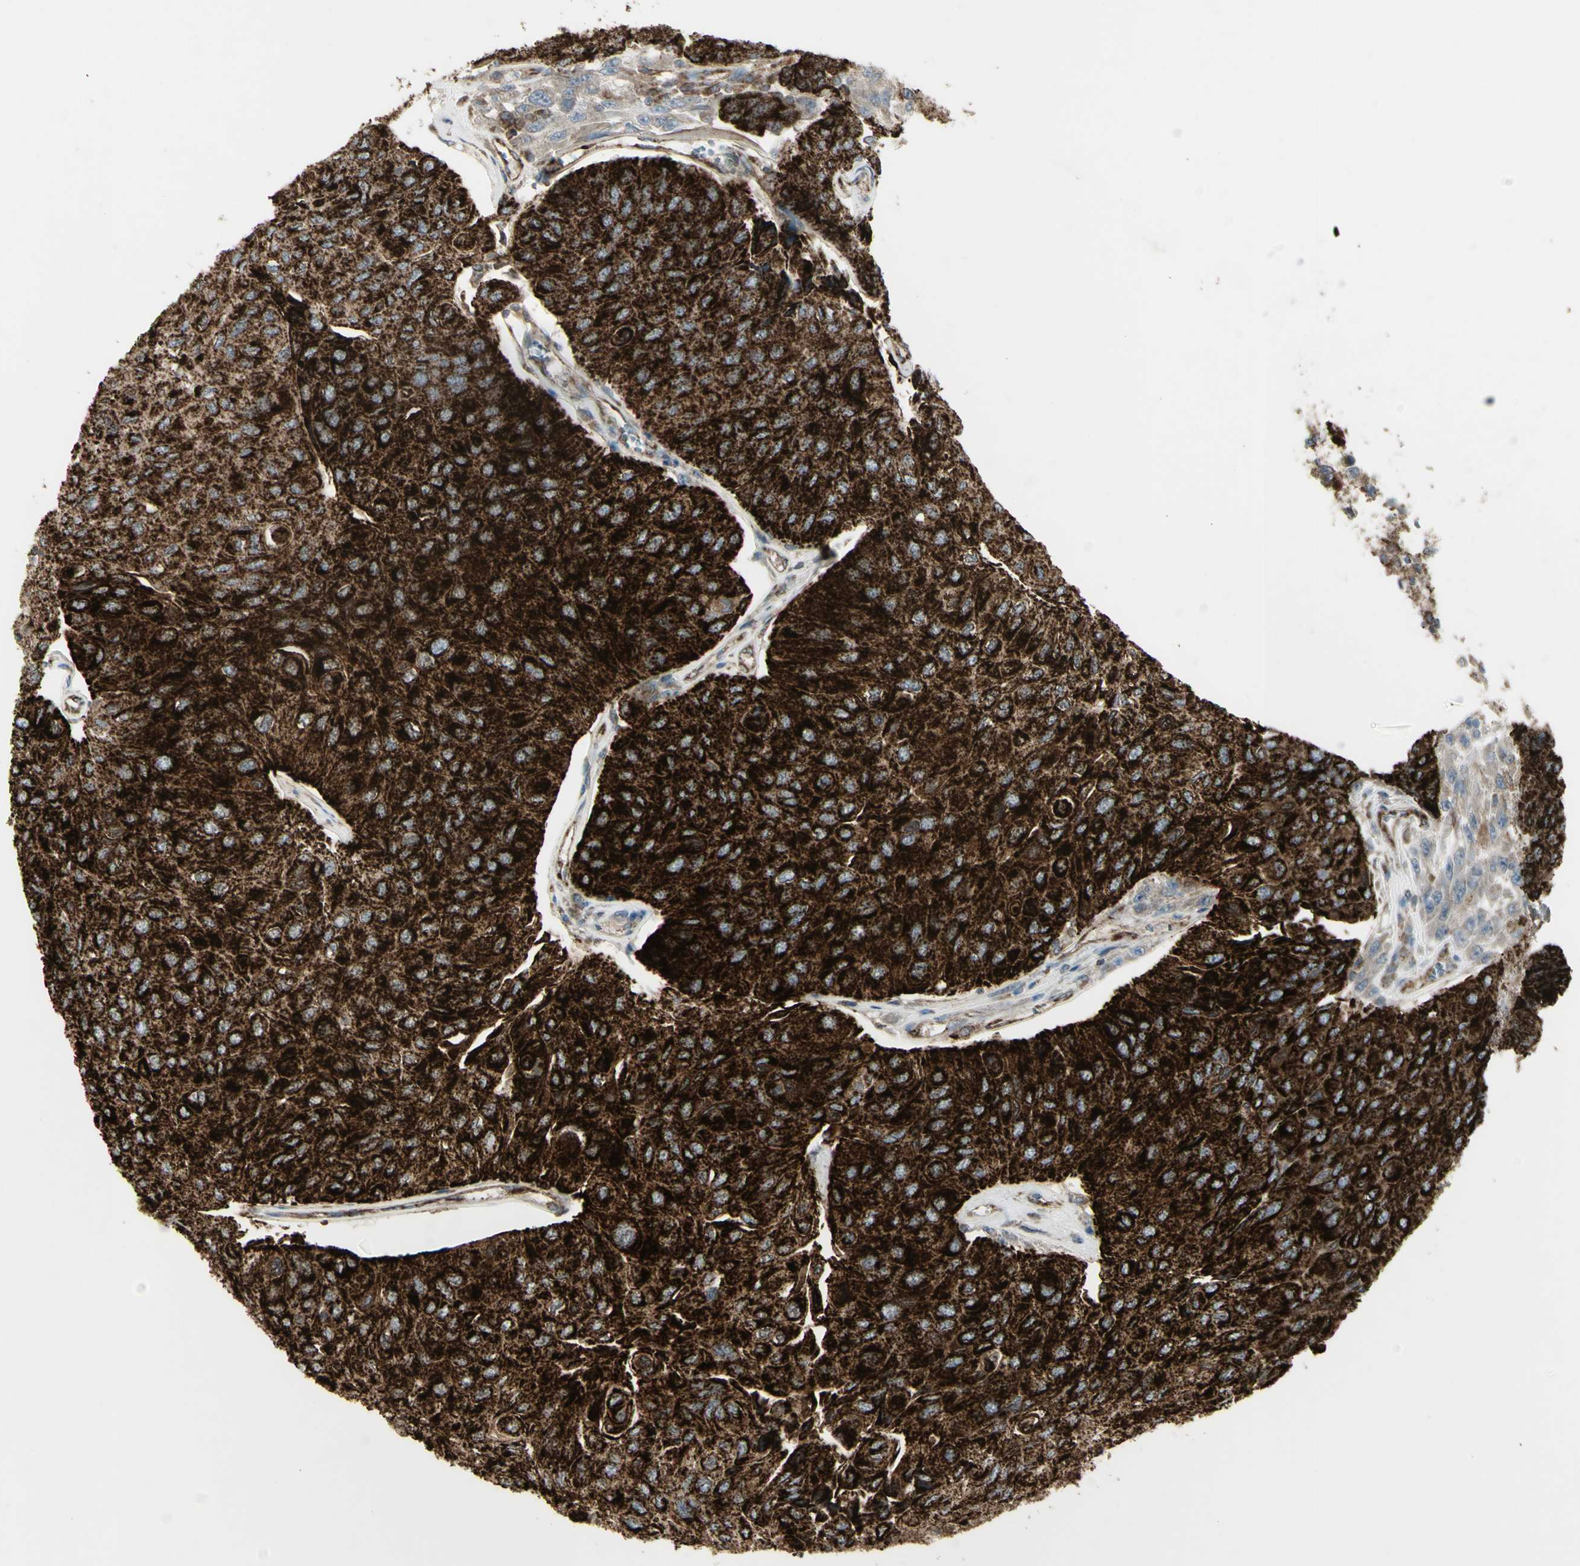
{"staining": {"intensity": "strong", "quantity": ">75%", "location": "cytoplasmic/membranous"}, "tissue": "urothelial cancer", "cell_type": "Tumor cells", "image_type": "cancer", "snomed": [{"axis": "morphology", "description": "Urothelial carcinoma, High grade"}, {"axis": "topography", "description": "Urinary bladder"}], "caption": "A micrograph of human urothelial carcinoma (high-grade) stained for a protein reveals strong cytoplasmic/membranous brown staining in tumor cells. The staining was performed using DAB (3,3'-diaminobenzidine), with brown indicating positive protein expression. Nuclei are stained blue with hematoxylin.", "gene": "CYB5R1", "patient": {"sex": "male", "age": 66}}